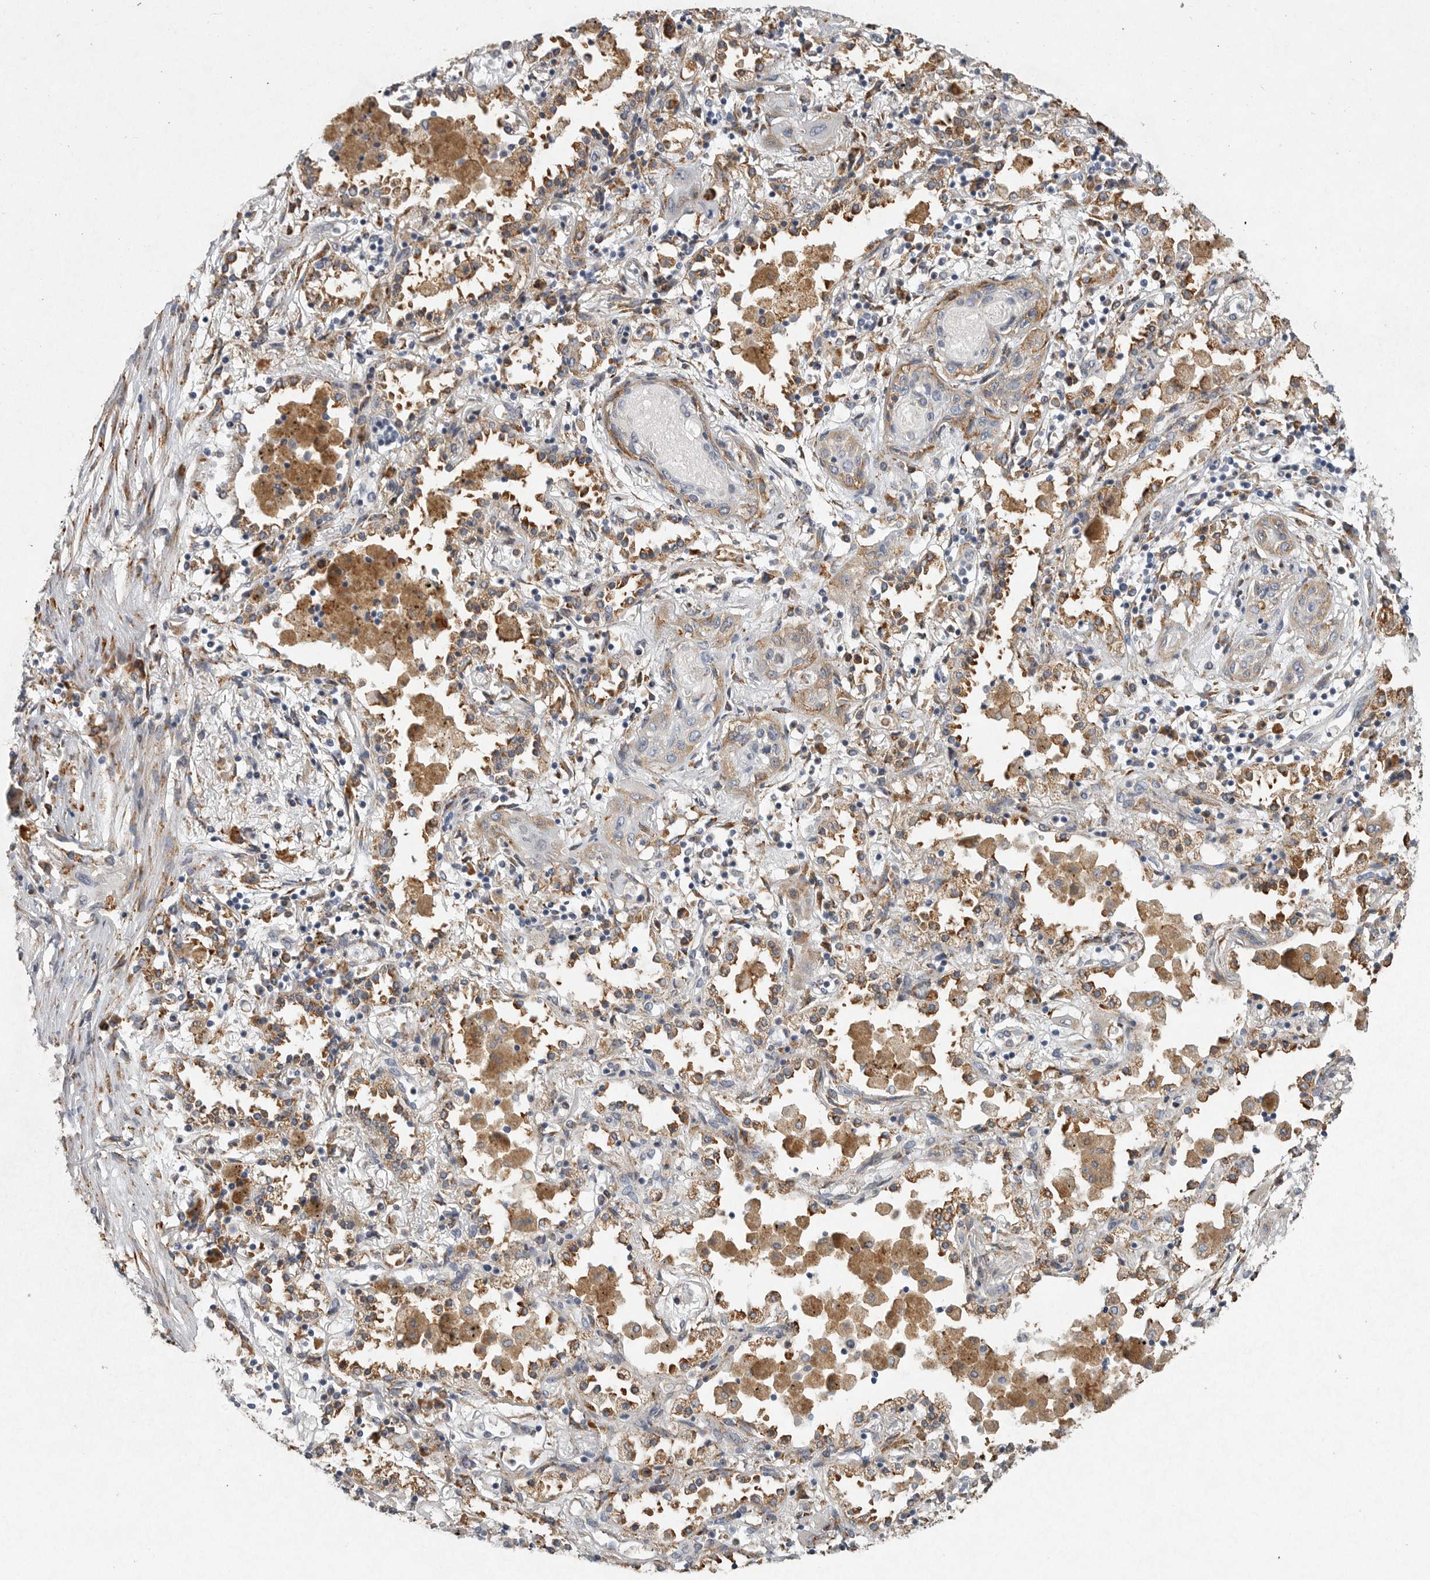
{"staining": {"intensity": "weak", "quantity": "<25%", "location": "cytoplasmic/membranous"}, "tissue": "lung cancer", "cell_type": "Tumor cells", "image_type": "cancer", "snomed": [{"axis": "morphology", "description": "Squamous cell carcinoma, NOS"}, {"axis": "topography", "description": "Lung"}], "caption": "IHC histopathology image of neoplastic tissue: lung squamous cell carcinoma stained with DAB reveals no significant protein positivity in tumor cells. (Immunohistochemistry, brightfield microscopy, high magnification).", "gene": "MINPP1", "patient": {"sex": "female", "age": 47}}